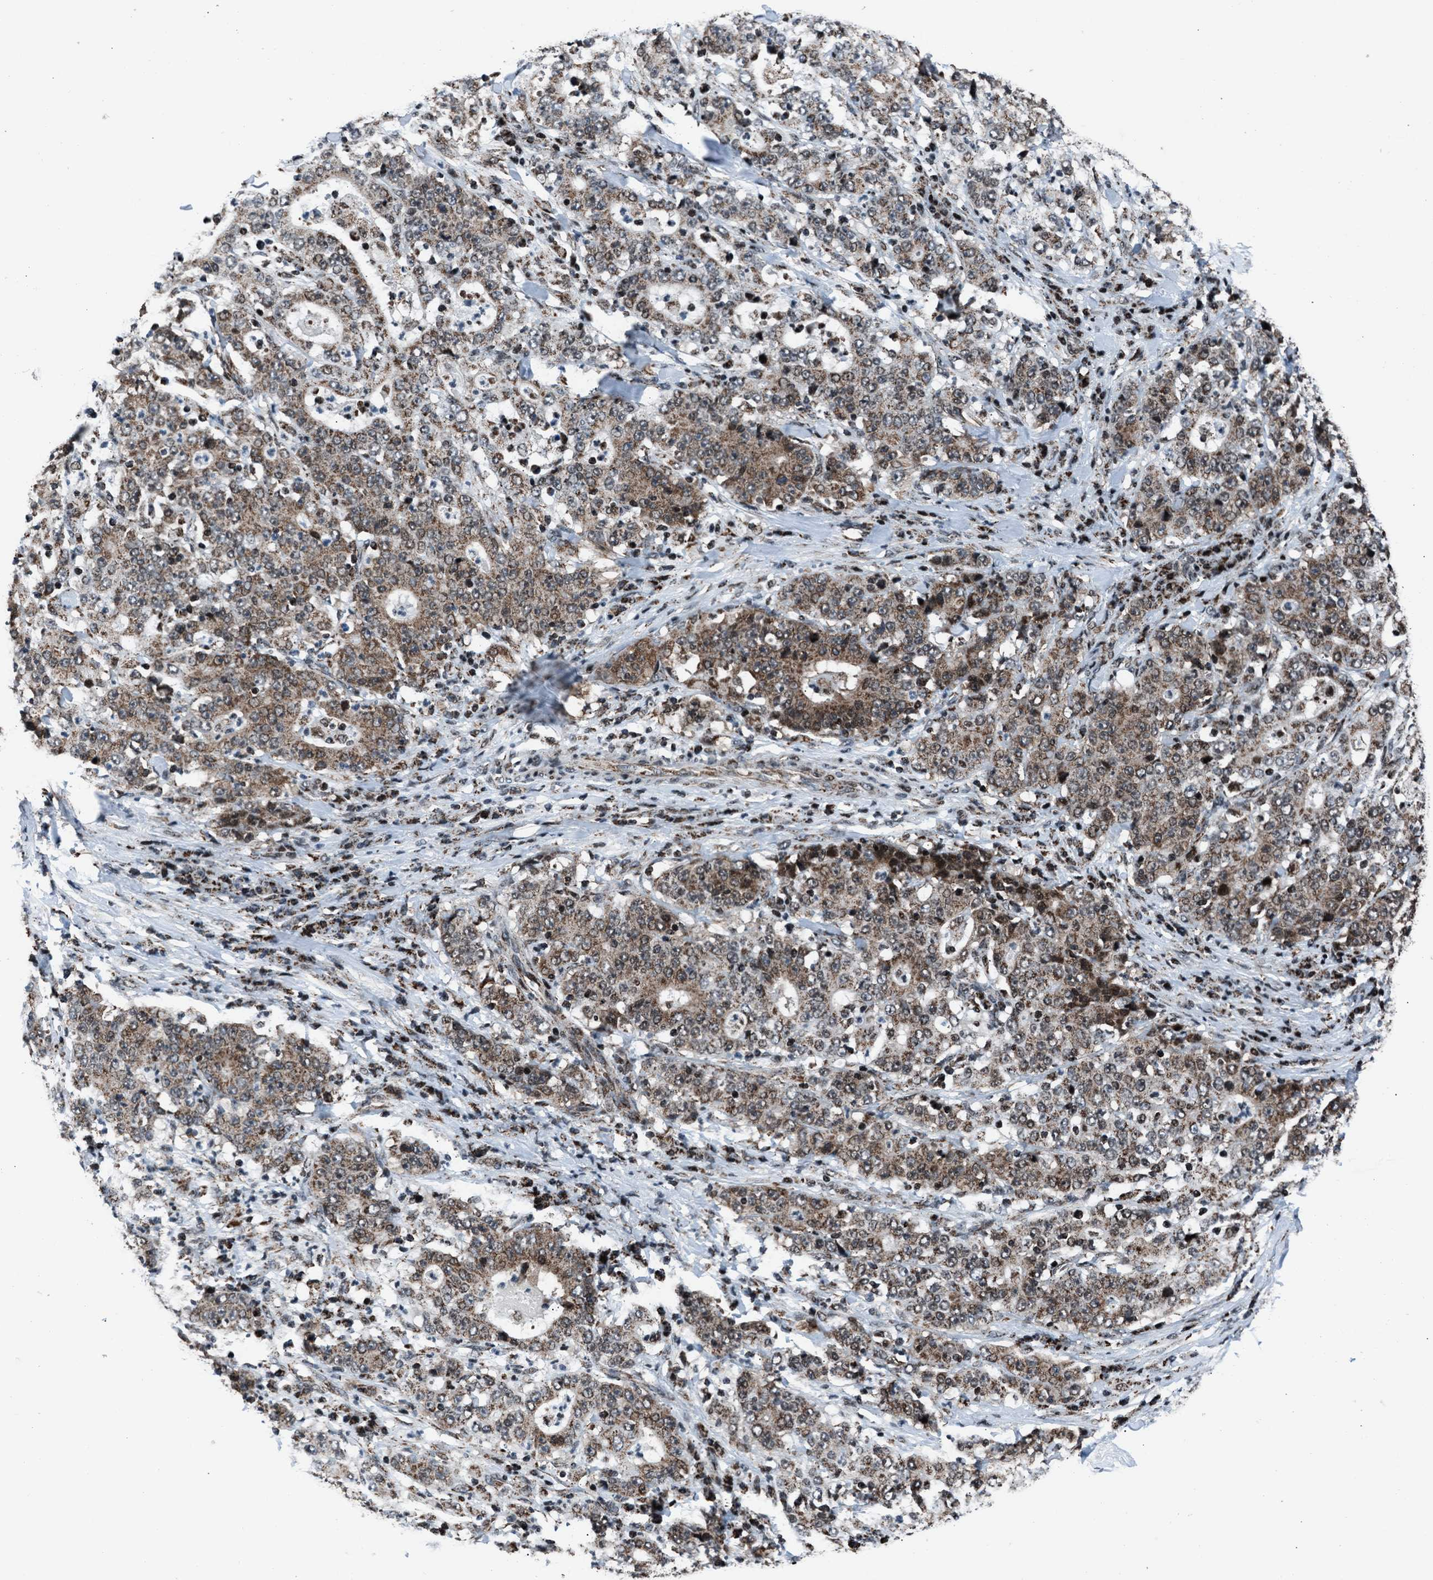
{"staining": {"intensity": "moderate", "quantity": ">75%", "location": "cytoplasmic/membranous"}, "tissue": "stomach cancer", "cell_type": "Tumor cells", "image_type": "cancer", "snomed": [{"axis": "morphology", "description": "Normal tissue, NOS"}, {"axis": "morphology", "description": "Adenocarcinoma, NOS"}, {"axis": "topography", "description": "Stomach, upper"}, {"axis": "topography", "description": "Stomach"}], "caption": "Immunohistochemical staining of human stomach cancer demonstrates moderate cytoplasmic/membranous protein staining in approximately >75% of tumor cells.", "gene": "MORC3", "patient": {"sex": "male", "age": 59}}